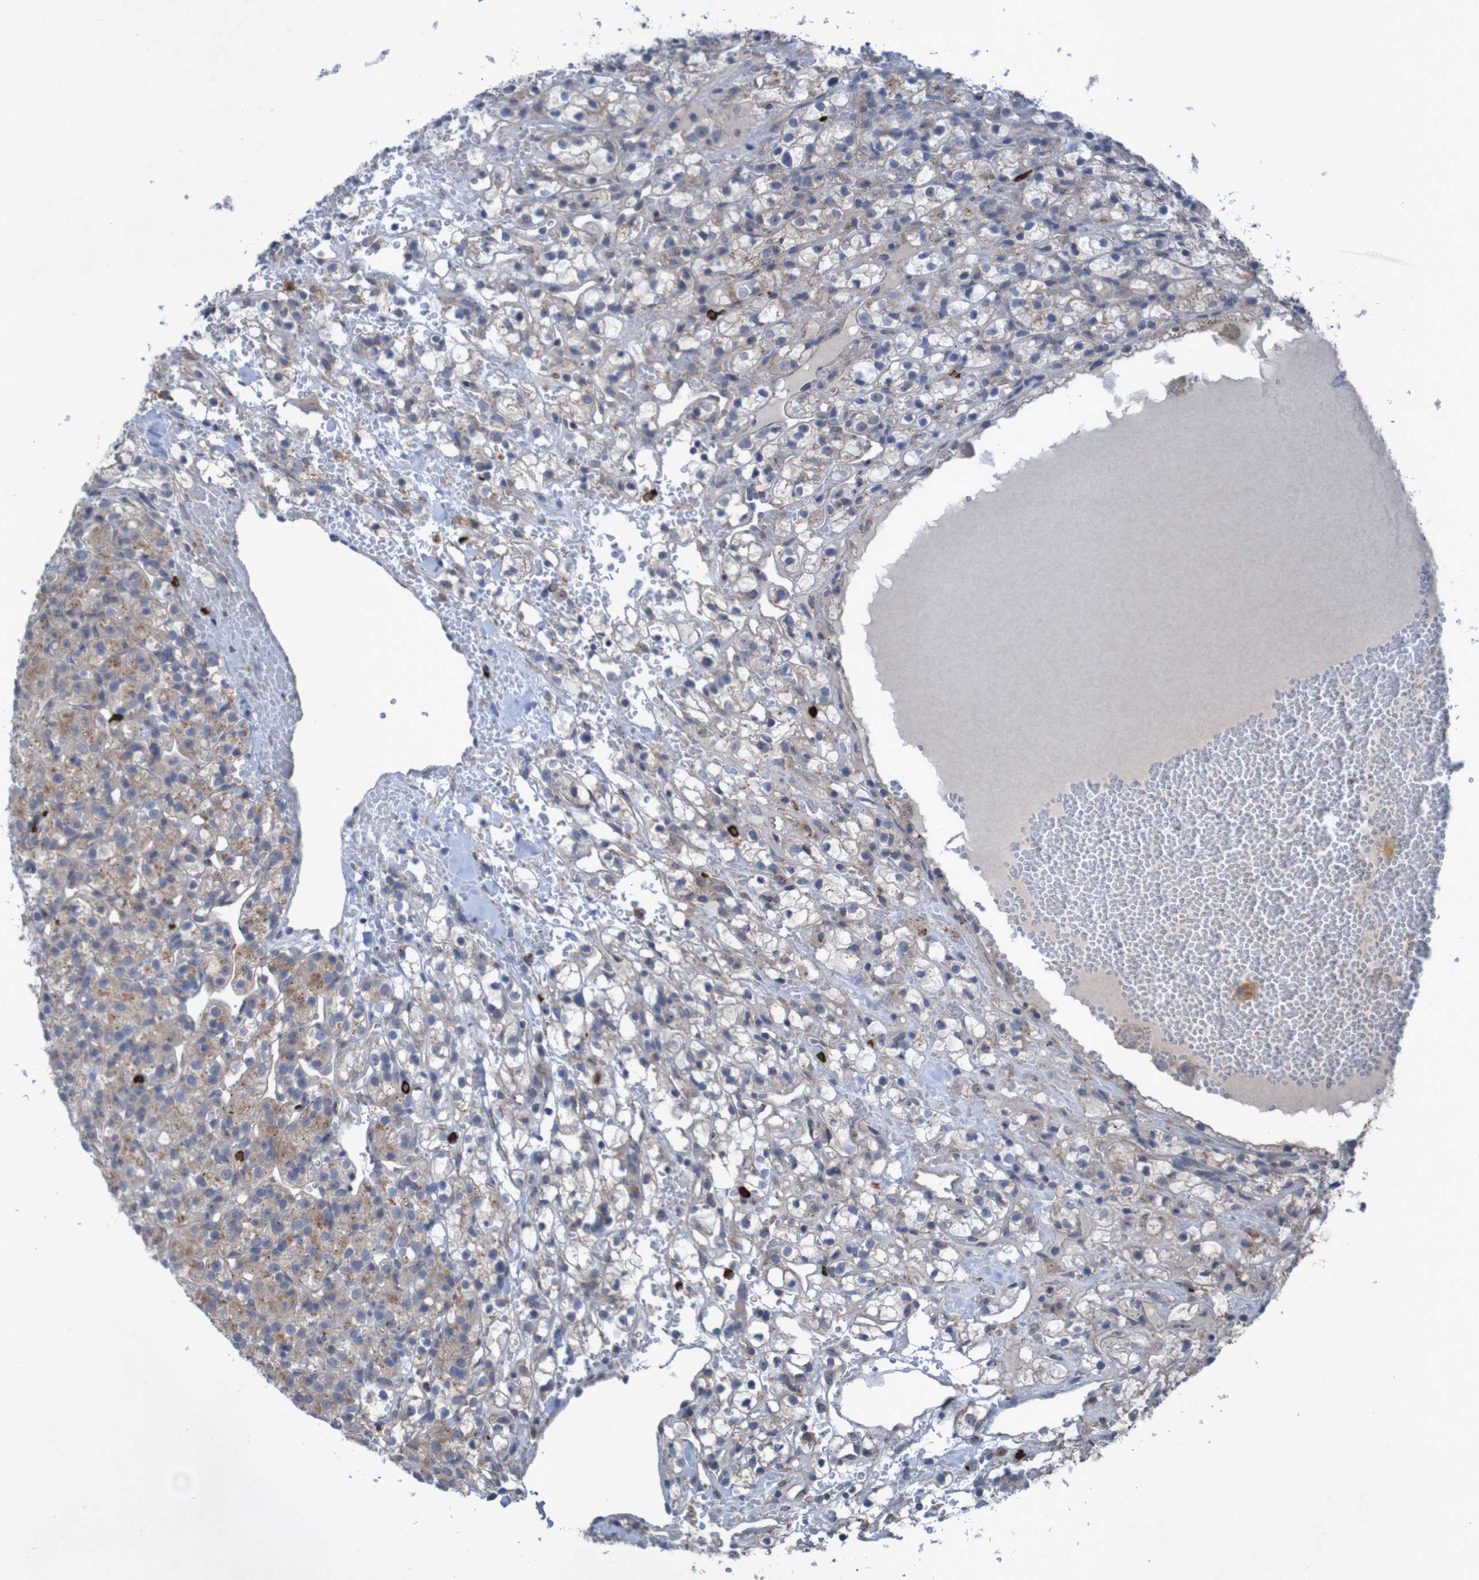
{"staining": {"intensity": "weak", "quantity": "<25%", "location": "cytoplasmic/membranous"}, "tissue": "renal cancer", "cell_type": "Tumor cells", "image_type": "cancer", "snomed": [{"axis": "morphology", "description": "Adenocarcinoma, NOS"}, {"axis": "topography", "description": "Kidney"}], "caption": "Protein analysis of renal cancer (adenocarcinoma) displays no significant positivity in tumor cells.", "gene": "ANGPT4", "patient": {"sex": "male", "age": 61}}